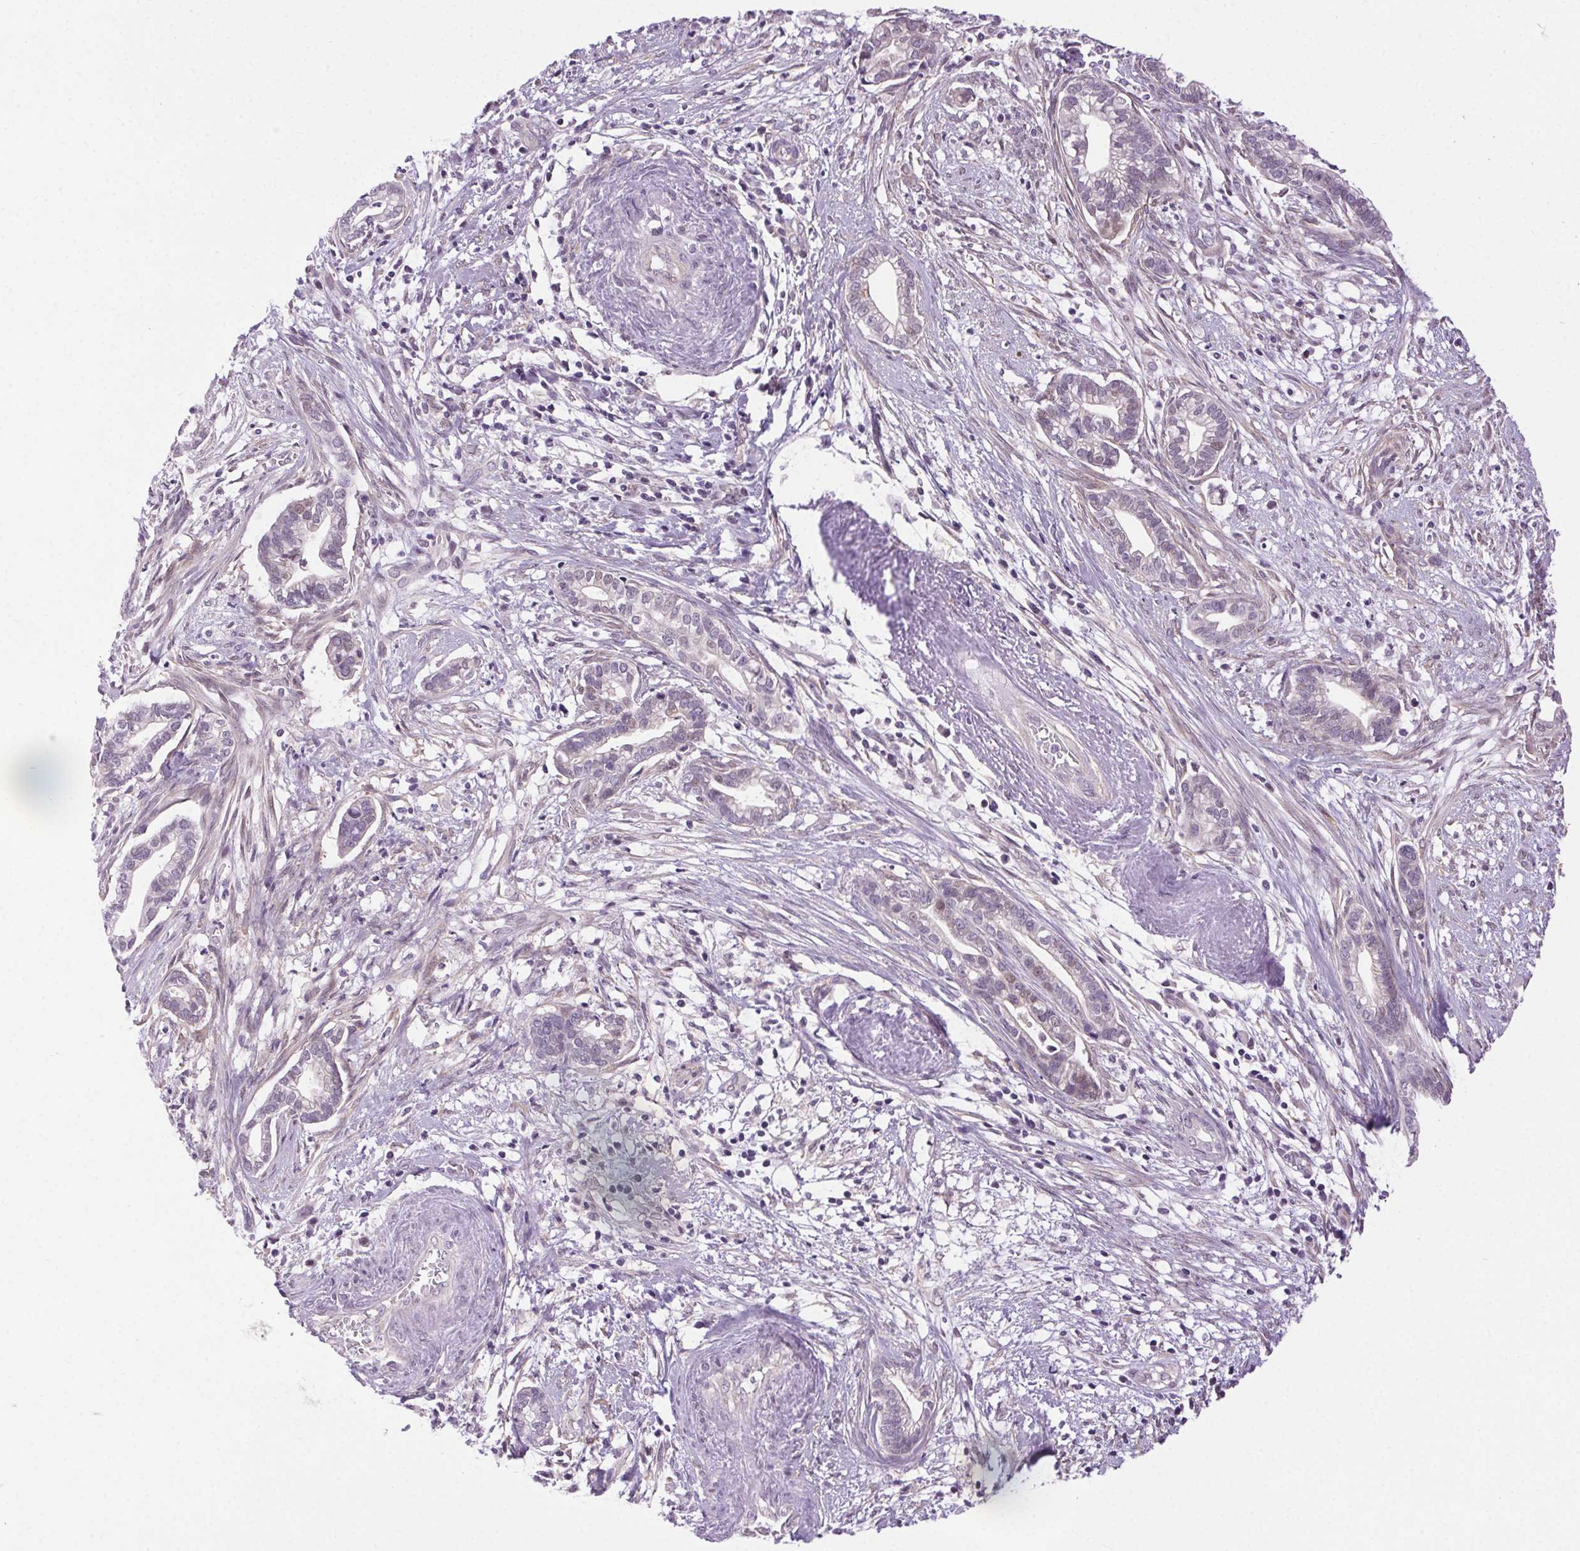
{"staining": {"intensity": "negative", "quantity": "none", "location": "none"}, "tissue": "cervical cancer", "cell_type": "Tumor cells", "image_type": "cancer", "snomed": [{"axis": "morphology", "description": "Adenocarcinoma, NOS"}, {"axis": "topography", "description": "Cervix"}], "caption": "Immunohistochemistry (IHC) of human cervical cancer demonstrates no staining in tumor cells.", "gene": "SYT11", "patient": {"sex": "female", "age": 62}}